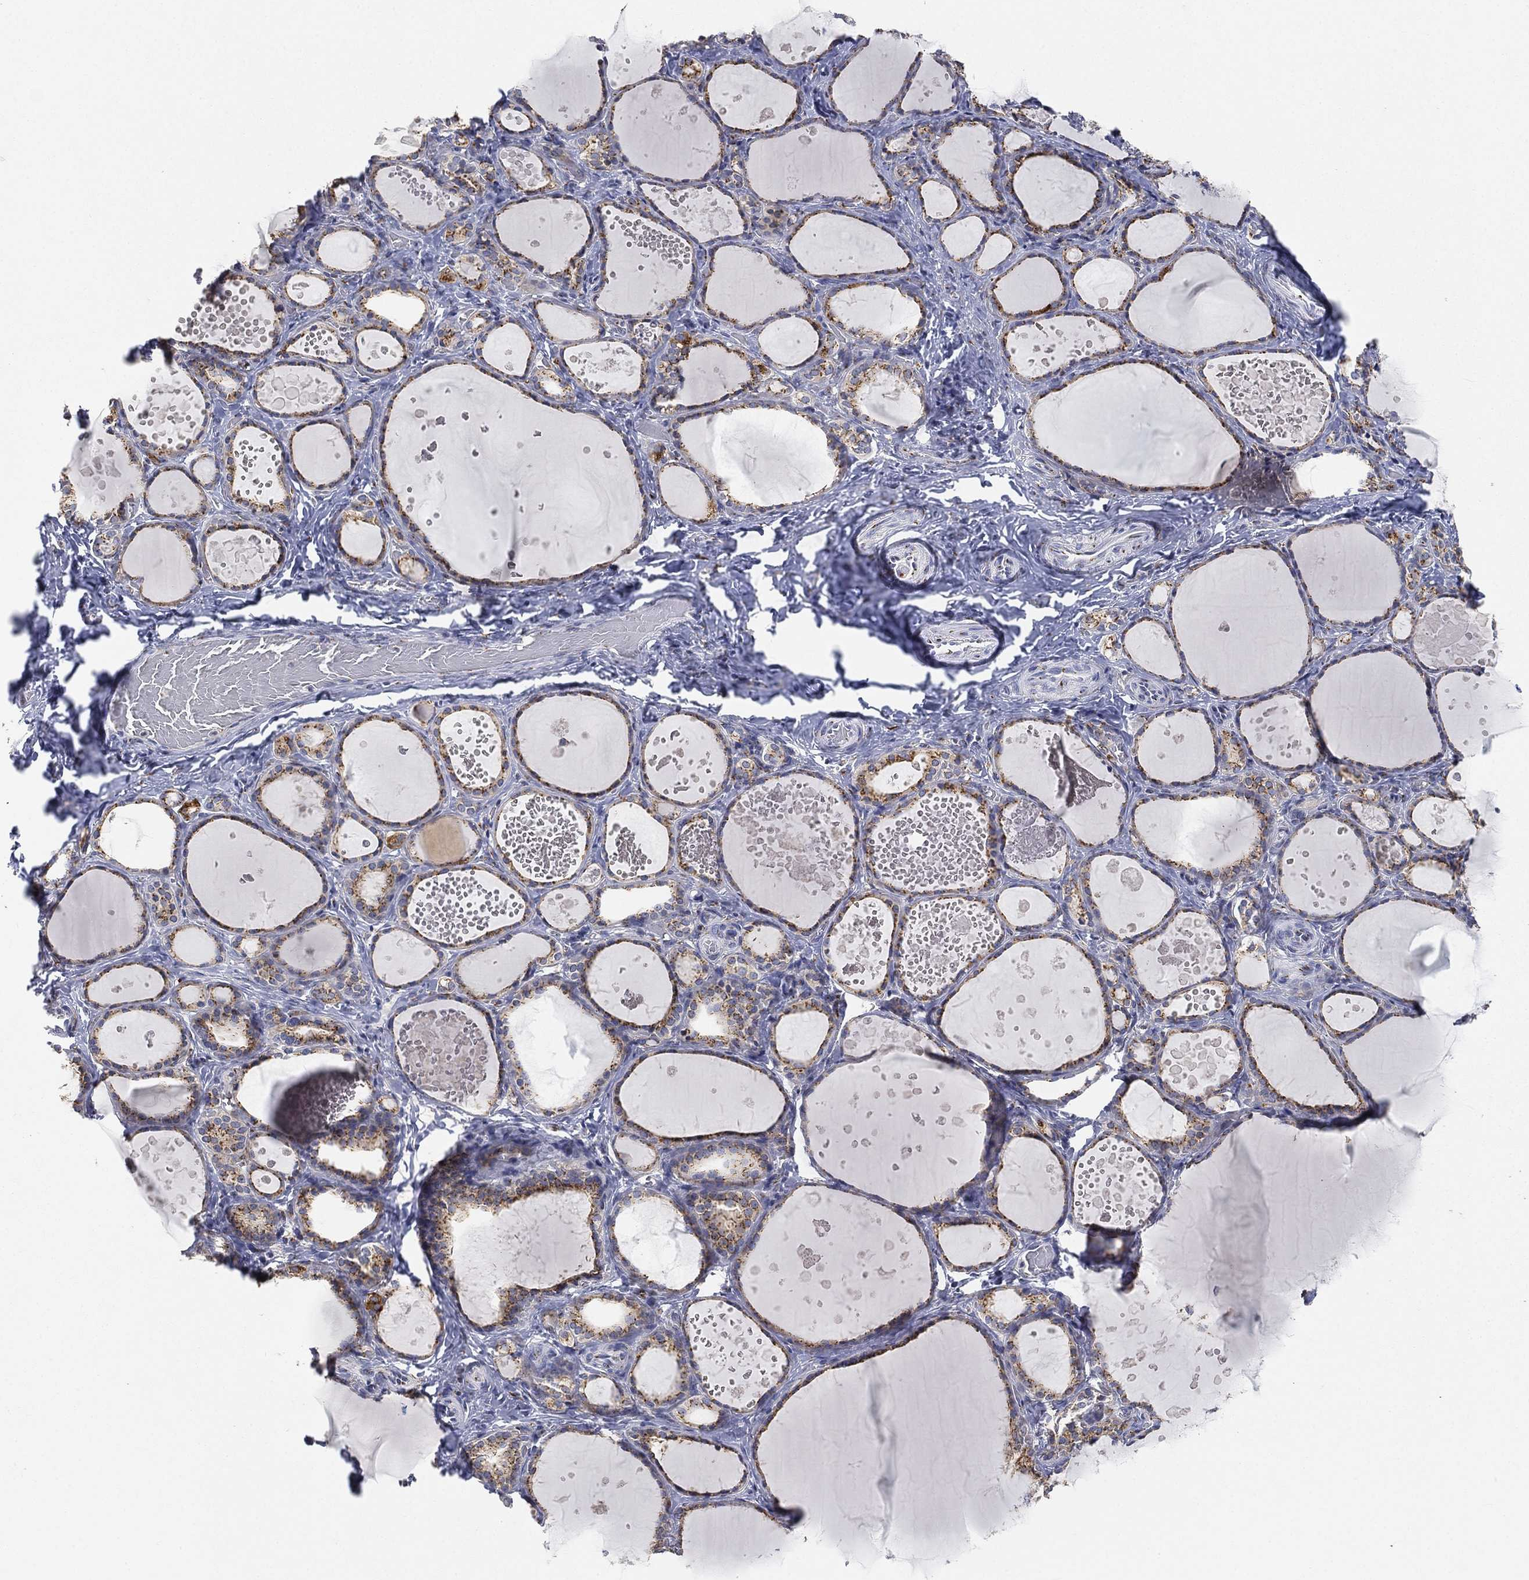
{"staining": {"intensity": "moderate", "quantity": ">75%", "location": "cytoplasmic/membranous"}, "tissue": "thyroid gland", "cell_type": "Glandular cells", "image_type": "normal", "snomed": [{"axis": "morphology", "description": "Normal tissue, NOS"}, {"axis": "topography", "description": "Thyroid gland"}], "caption": "Thyroid gland was stained to show a protein in brown. There is medium levels of moderate cytoplasmic/membranous expression in approximately >75% of glandular cells.", "gene": "TICAM1", "patient": {"sex": "female", "age": 56}}